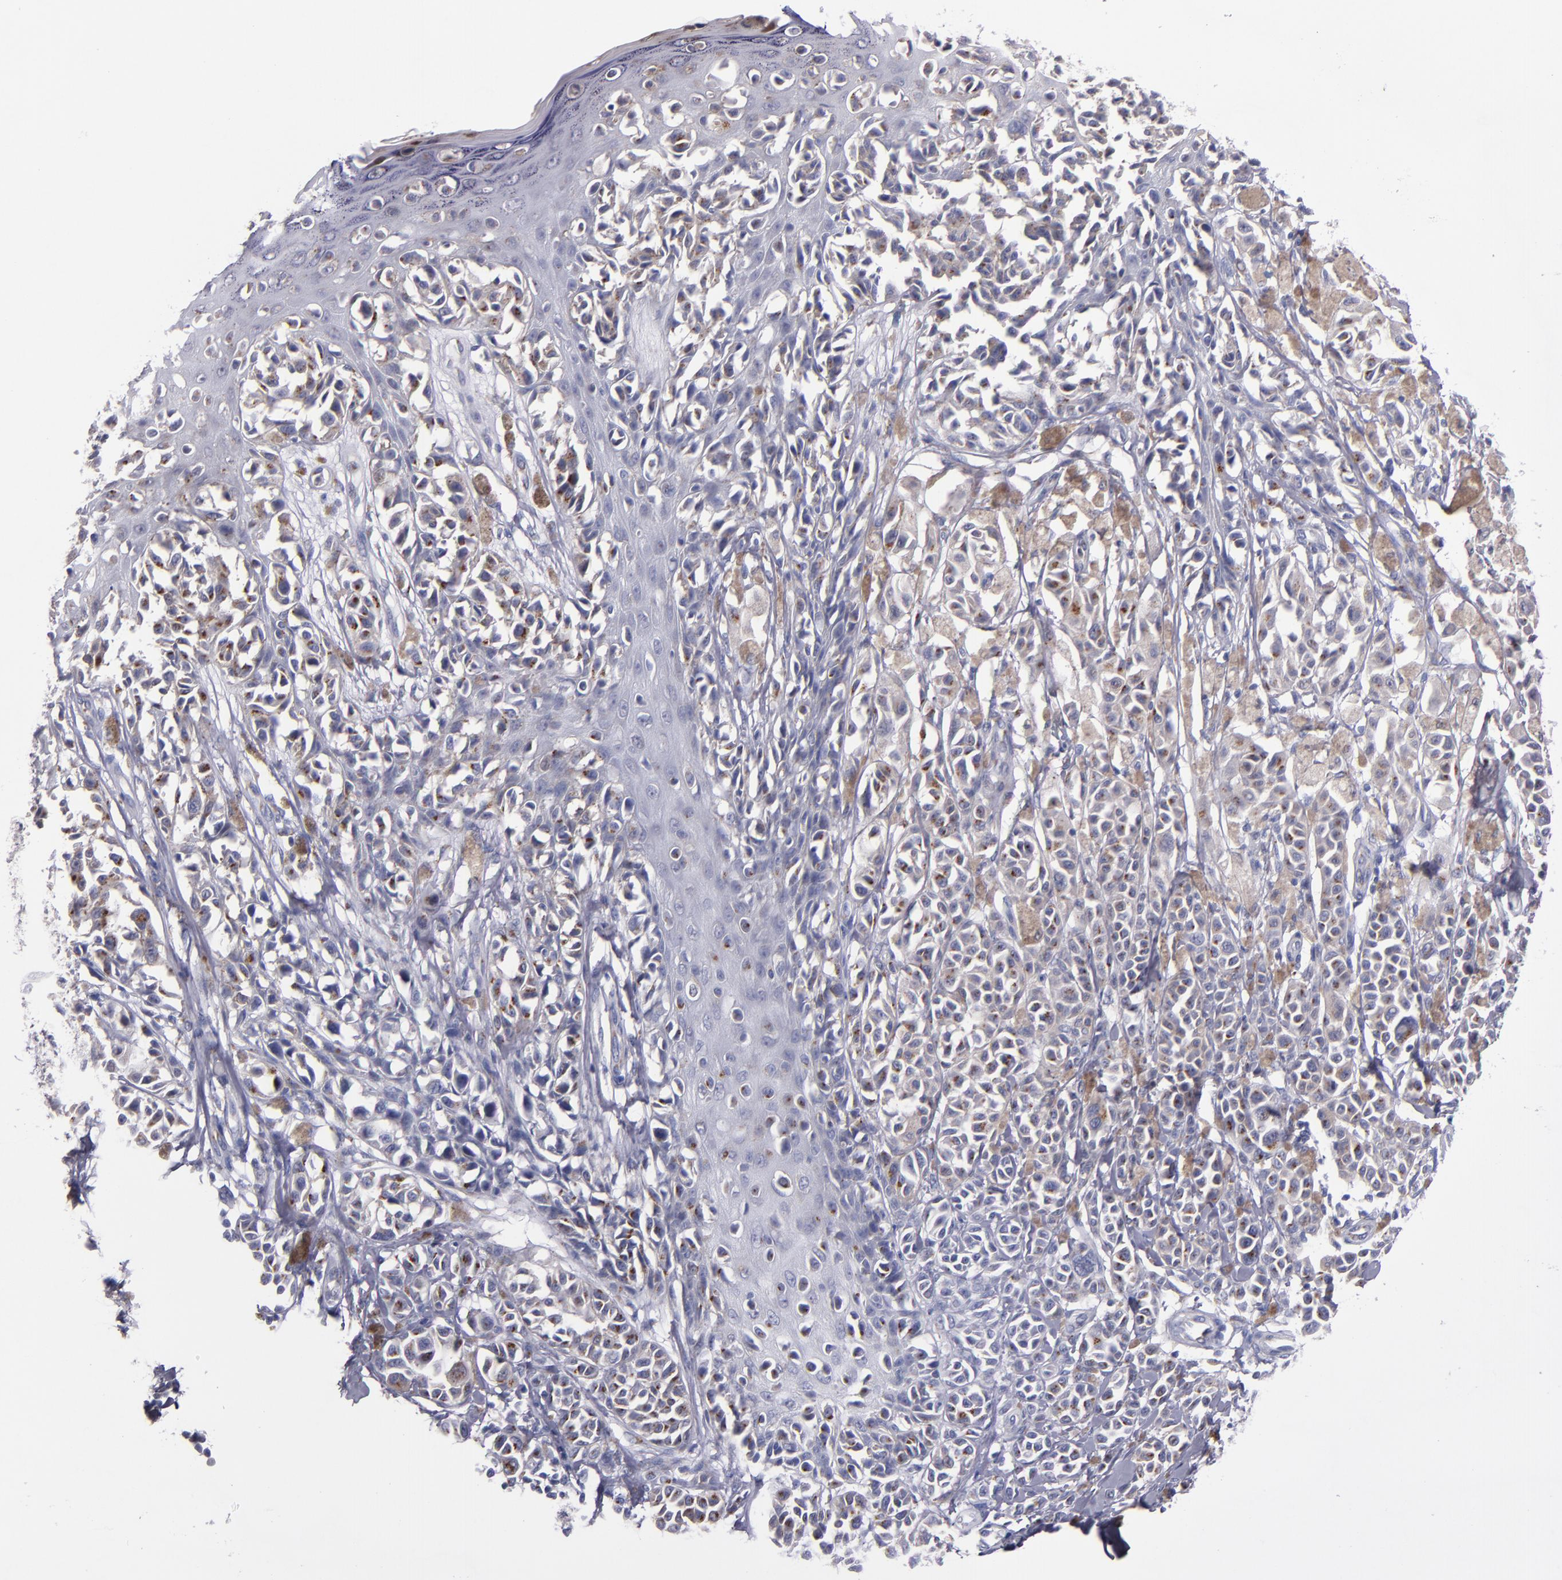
{"staining": {"intensity": "moderate", "quantity": "25%-75%", "location": "cytoplasmic/membranous"}, "tissue": "melanoma", "cell_type": "Tumor cells", "image_type": "cancer", "snomed": [{"axis": "morphology", "description": "Malignant melanoma, NOS"}, {"axis": "topography", "description": "Skin"}], "caption": "Brown immunohistochemical staining in human malignant melanoma shows moderate cytoplasmic/membranous staining in approximately 25%-75% of tumor cells. (DAB (3,3'-diaminobenzidine) IHC, brown staining for protein, blue staining for nuclei).", "gene": "RAB41", "patient": {"sex": "female", "age": 38}}